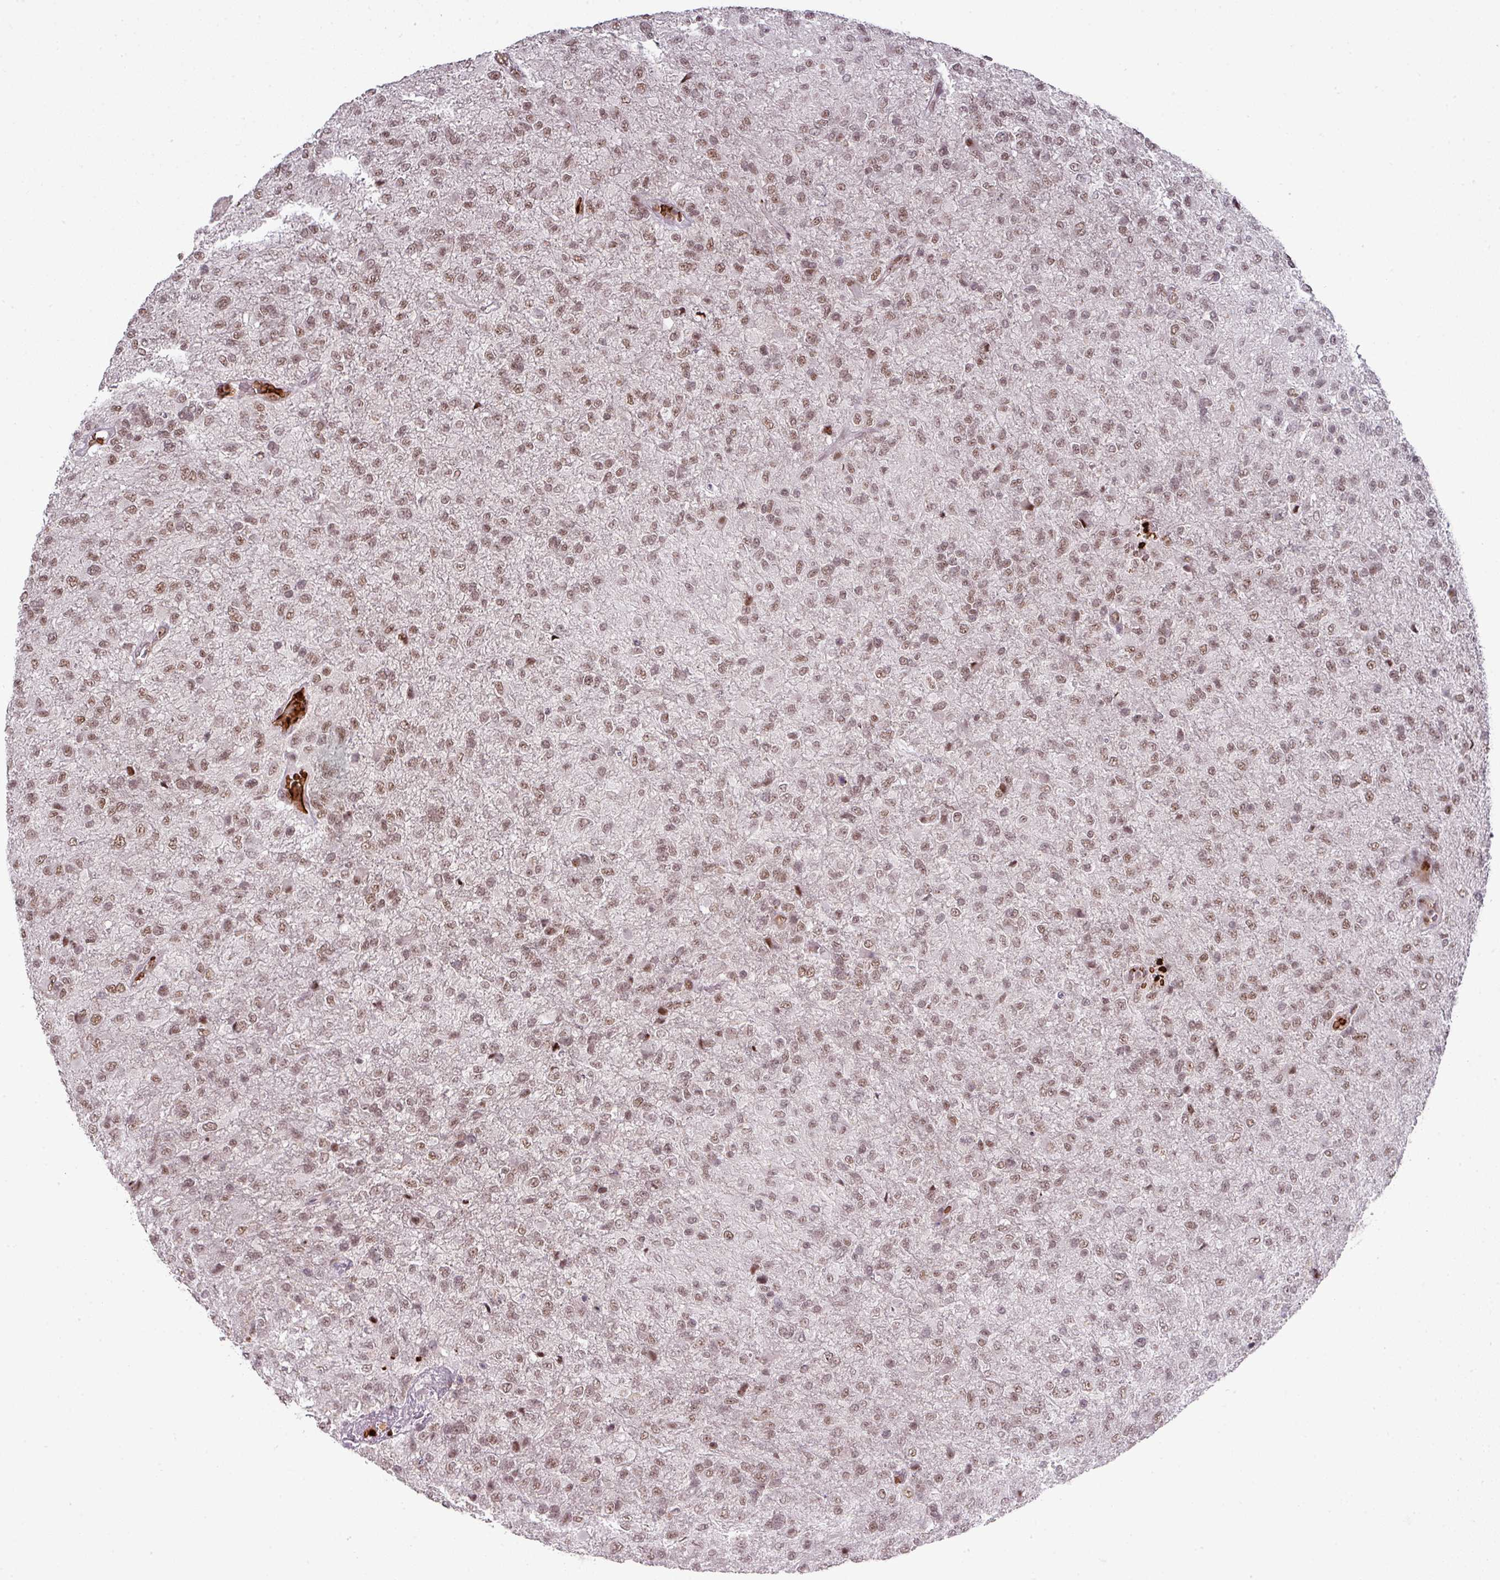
{"staining": {"intensity": "weak", "quantity": ">75%", "location": "nuclear"}, "tissue": "glioma", "cell_type": "Tumor cells", "image_type": "cancer", "snomed": [{"axis": "morphology", "description": "Glioma, malignant, High grade"}, {"axis": "topography", "description": "Brain"}], "caption": "The immunohistochemical stain shows weak nuclear staining in tumor cells of malignant high-grade glioma tissue.", "gene": "NEIL1", "patient": {"sex": "female", "age": 74}}